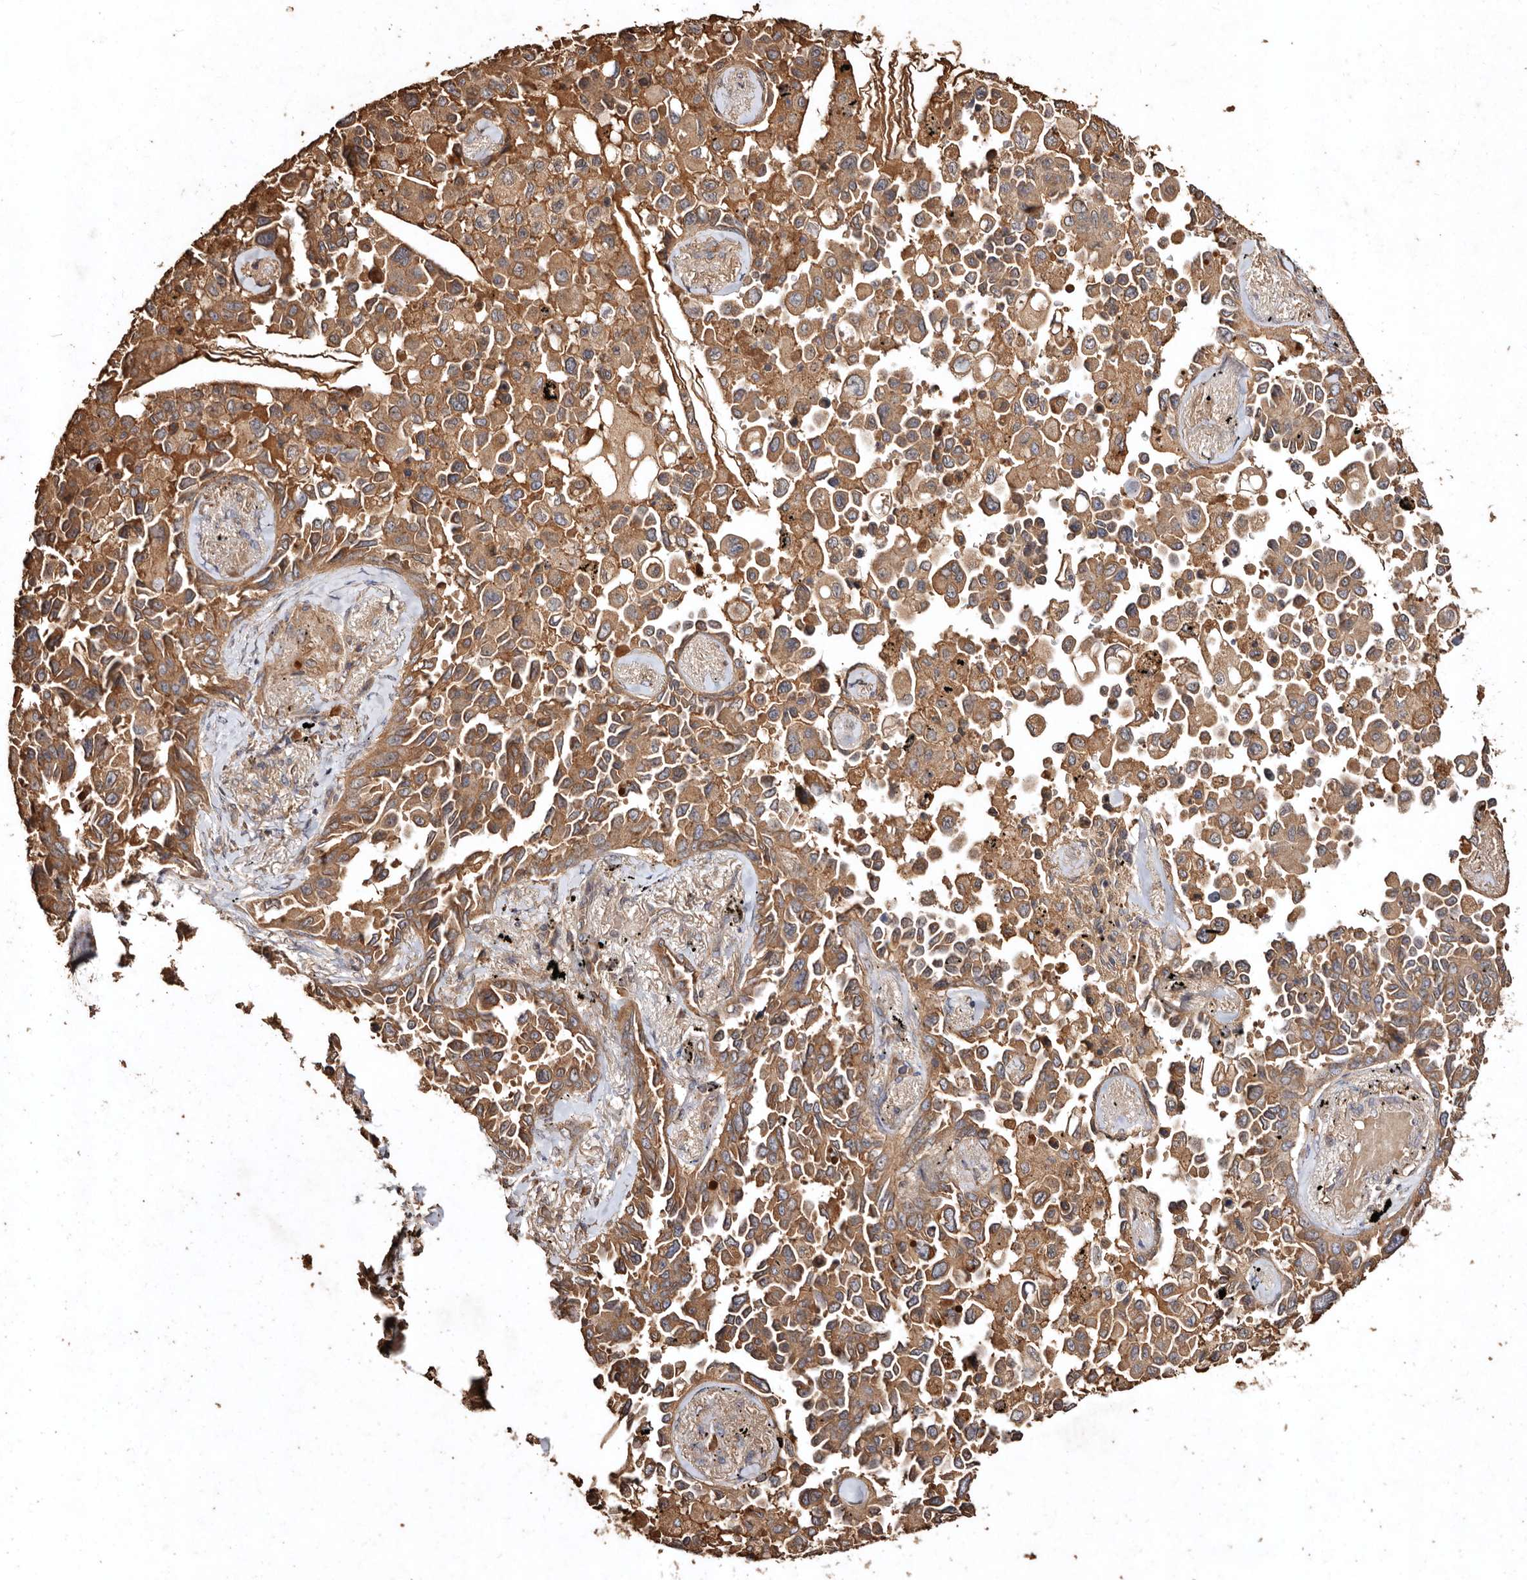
{"staining": {"intensity": "moderate", "quantity": ">75%", "location": "cytoplasmic/membranous"}, "tissue": "lung cancer", "cell_type": "Tumor cells", "image_type": "cancer", "snomed": [{"axis": "morphology", "description": "Adenocarcinoma, NOS"}, {"axis": "topography", "description": "Lung"}], "caption": "Human lung cancer (adenocarcinoma) stained with a brown dye exhibits moderate cytoplasmic/membranous positive expression in about >75% of tumor cells.", "gene": "FARS2", "patient": {"sex": "female", "age": 67}}